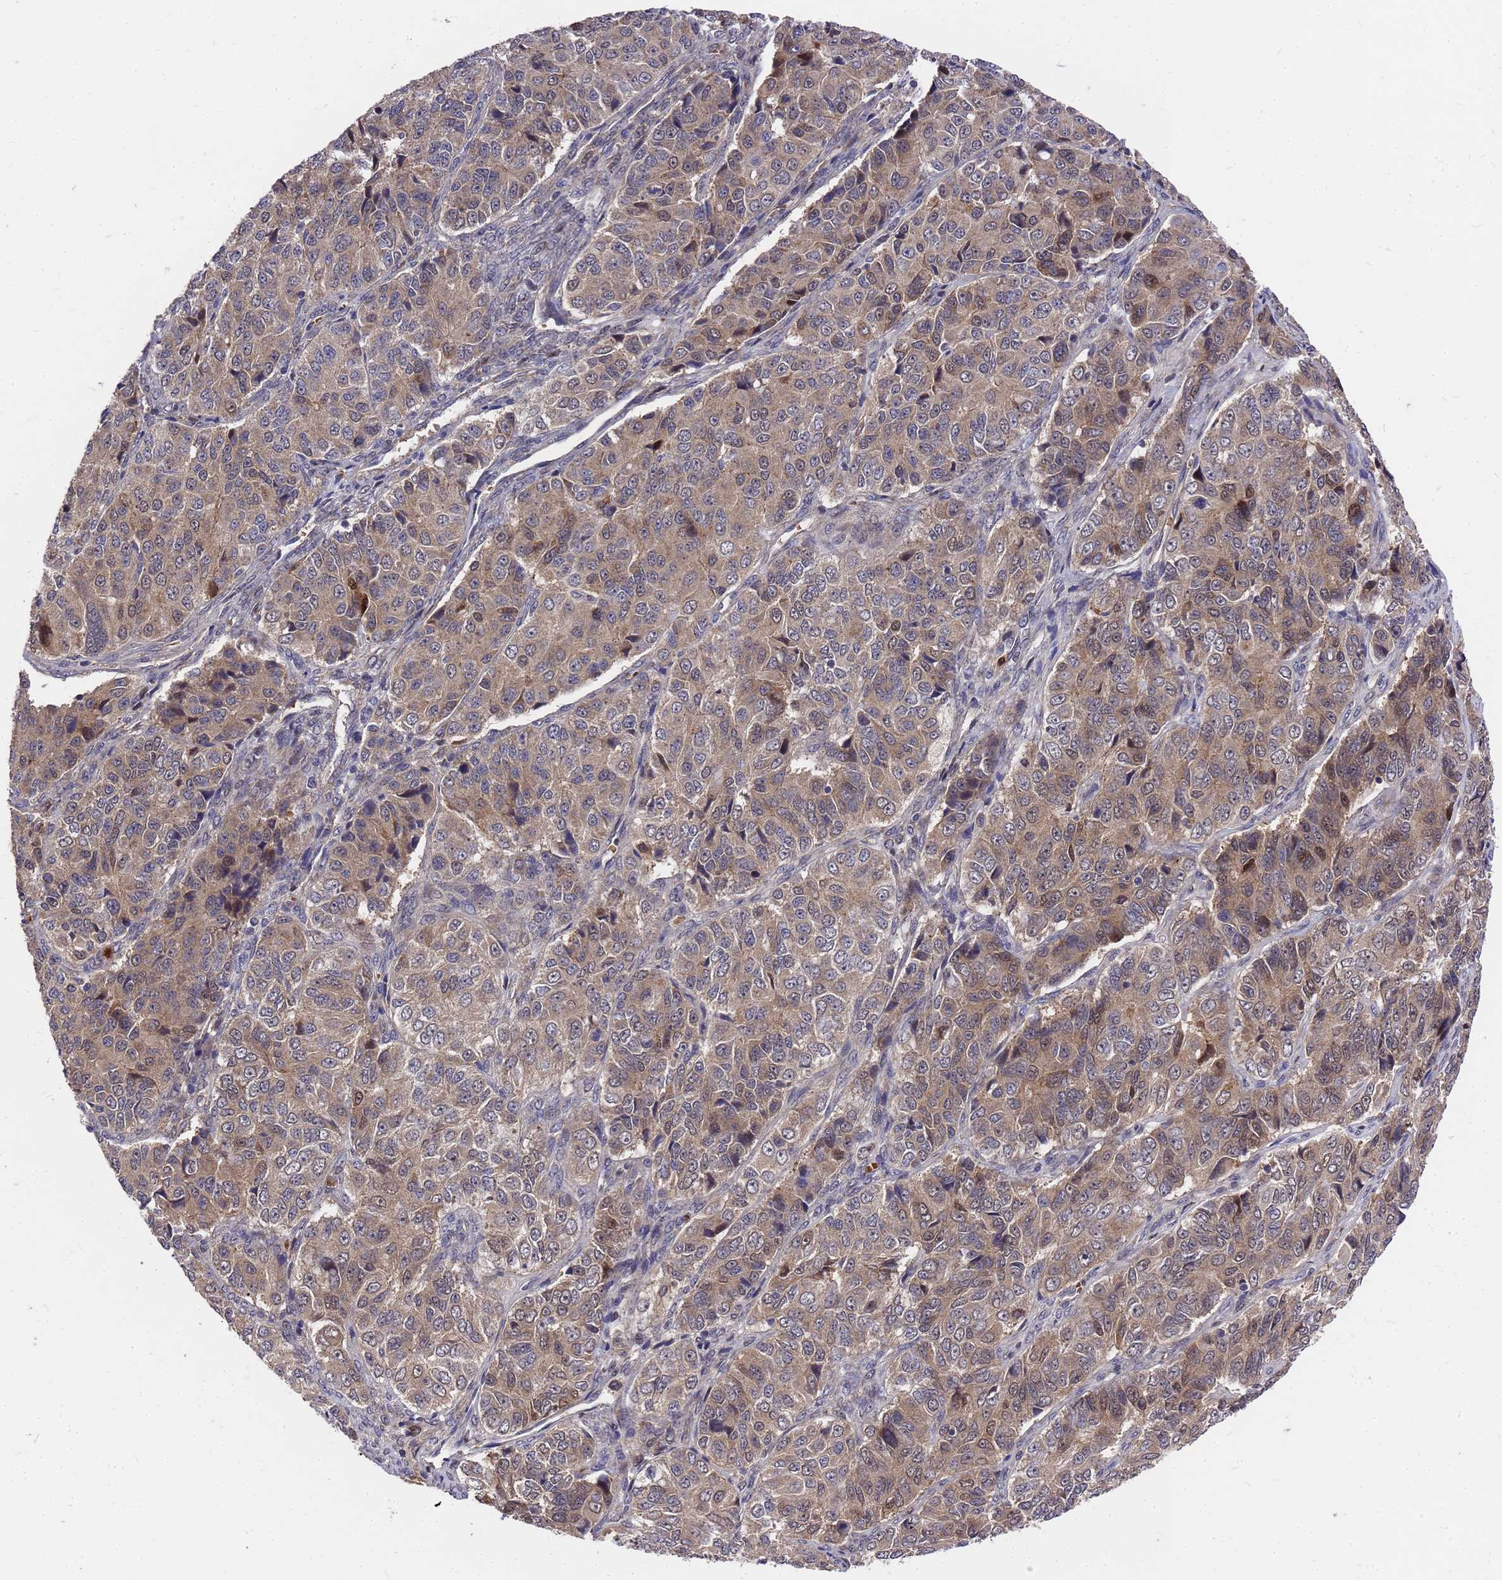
{"staining": {"intensity": "moderate", "quantity": ">75%", "location": "cytoplasmic/membranous"}, "tissue": "ovarian cancer", "cell_type": "Tumor cells", "image_type": "cancer", "snomed": [{"axis": "morphology", "description": "Carcinoma, endometroid"}, {"axis": "topography", "description": "Ovary"}], "caption": "Immunohistochemistry of human ovarian cancer (endometroid carcinoma) shows medium levels of moderate cytoplasmic/membranous expression in approximately >75% of tumor cells.", "gene": "ZNF717", "patient": {"sex": "female", "age": 51}}